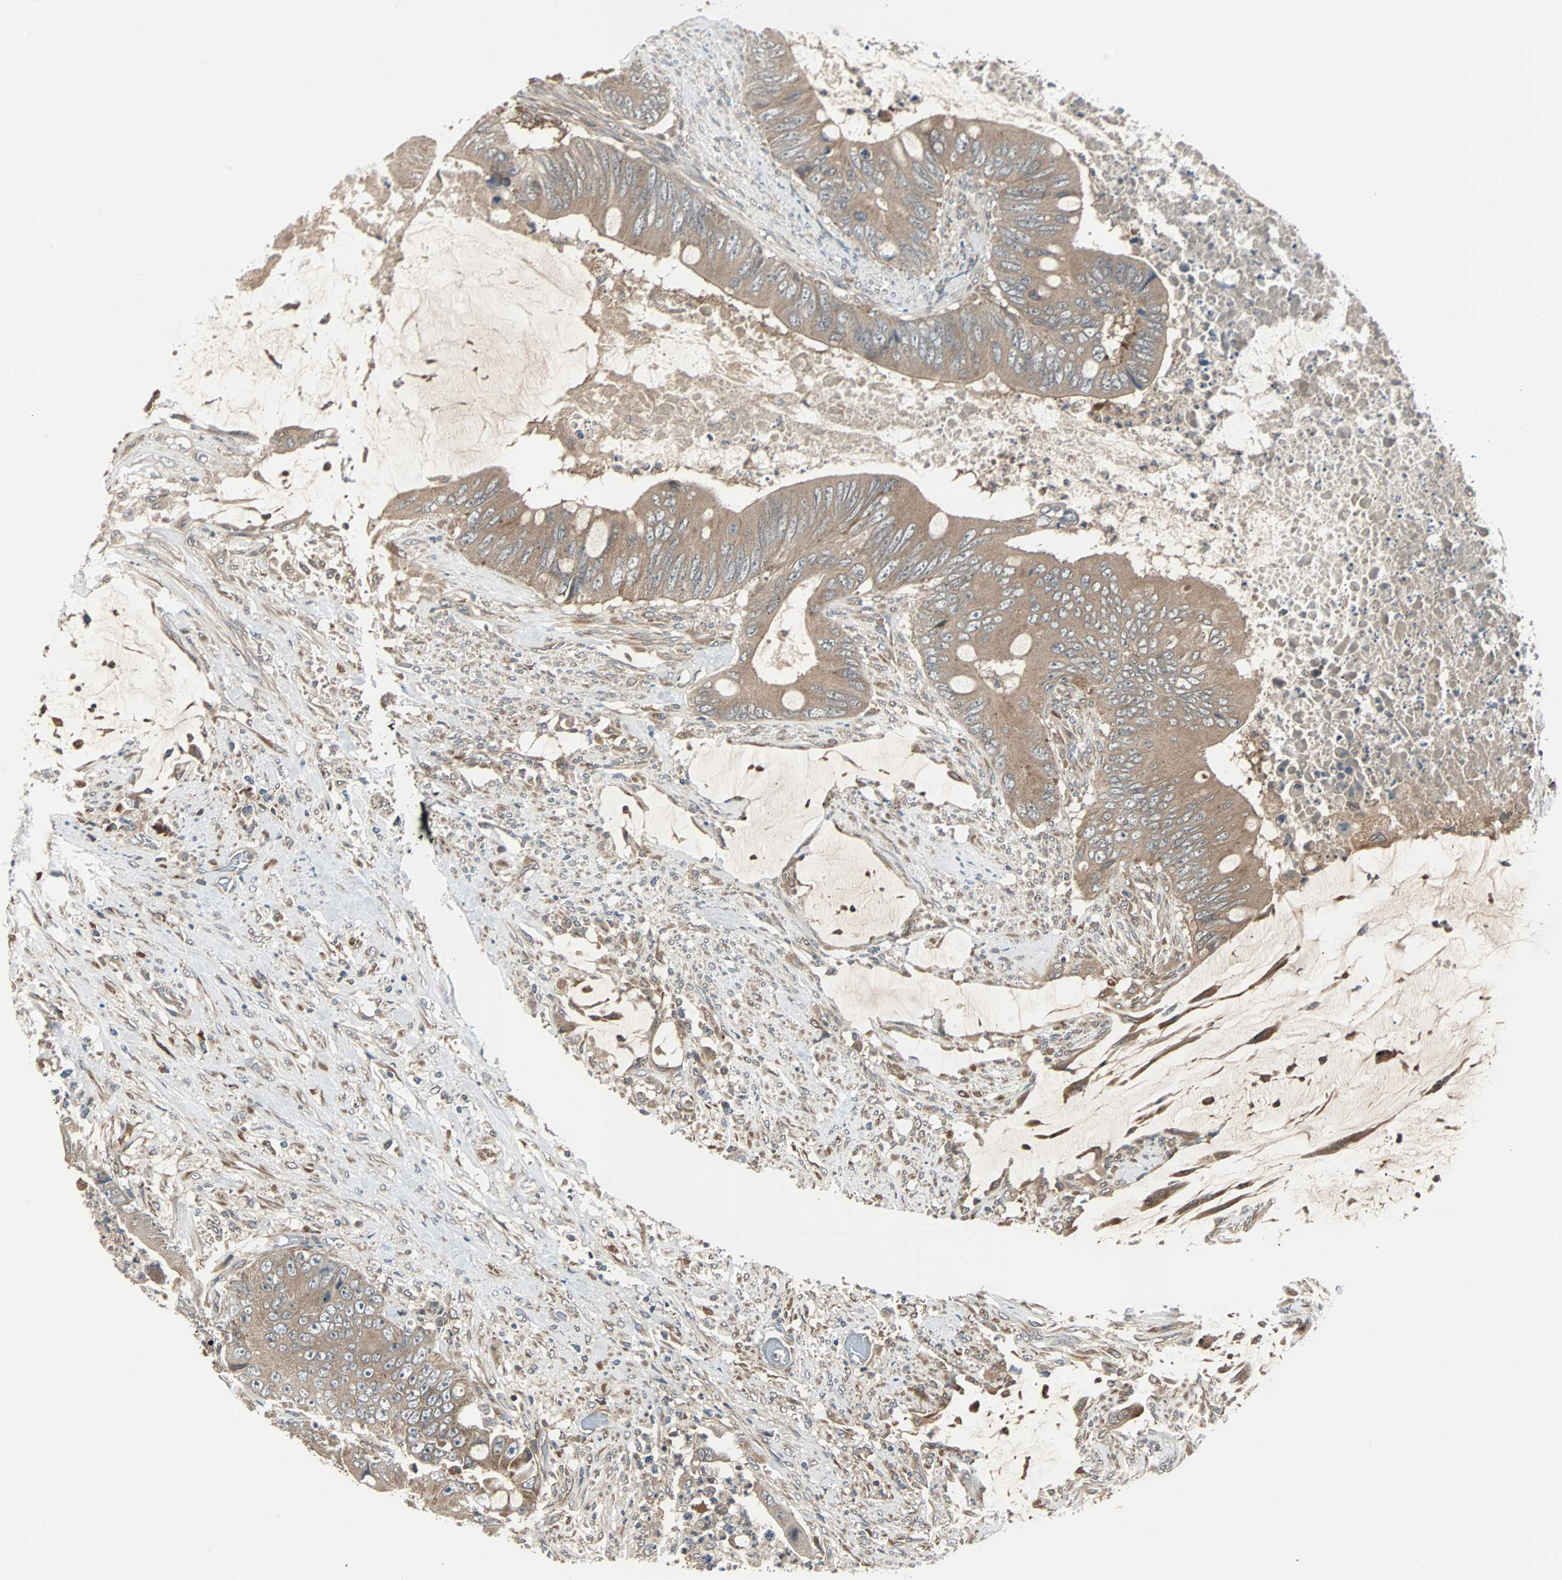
{"staining": {"intensity": "moderate", "quantity": "<25%", "location": "cytoplasmic/membranous"}, "tissue": "colorectal cancer", "cell_type": "Tumor cells", "image_type": "cancer", "snomed": [{"axis": "morphology", "description": "Adenocarcinoma, NOS"}, {"axis": "topography", "description": "Rectum"}], "caption": "Adenocarcinoma (colorectal) tissue shows moderate cytoplasmic/membranous staining in about <25% of tumor cells, visualized by immunohistochemistry.", "gene": "ARF1", "patient": {"sex": "female", "age": 77}}